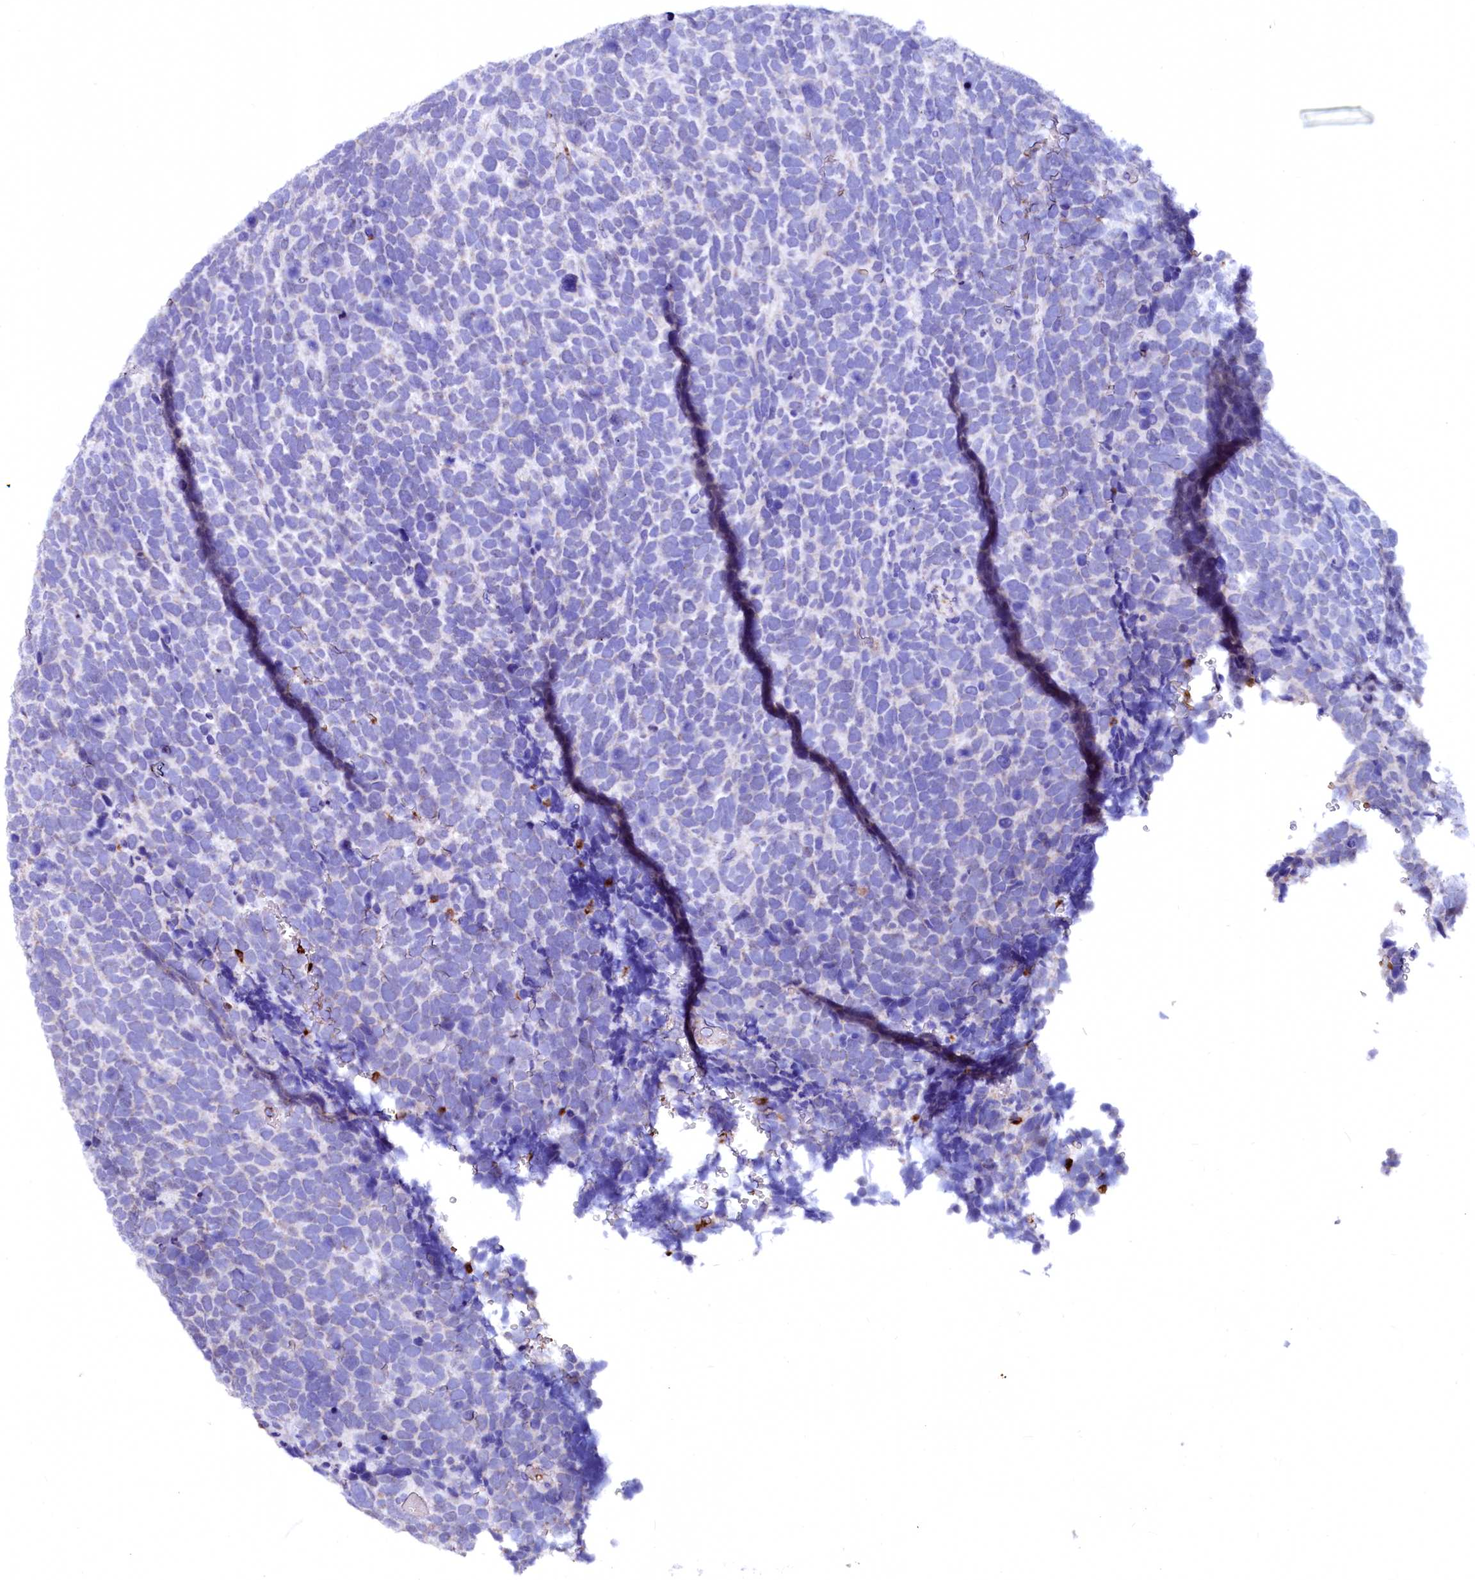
{"staining": {"intensity": "negative", "quantity": "none", "location": "none"}, "tissue": "urothelial cancer", "cell_type": "Tumor cells", "image_type": "cancer", "snomed": [{"axis": "morphology", "description": "Urothelial carcinoma, High grade"}, {"axis": "topography", "description": "Urinary bladder"}], "caption": "Tumor cells show no significant protein positivity in urothelial carcinoma (high-grade).", "gene": "RAB27A", "patient": {"sex": "female", "age": 82}}